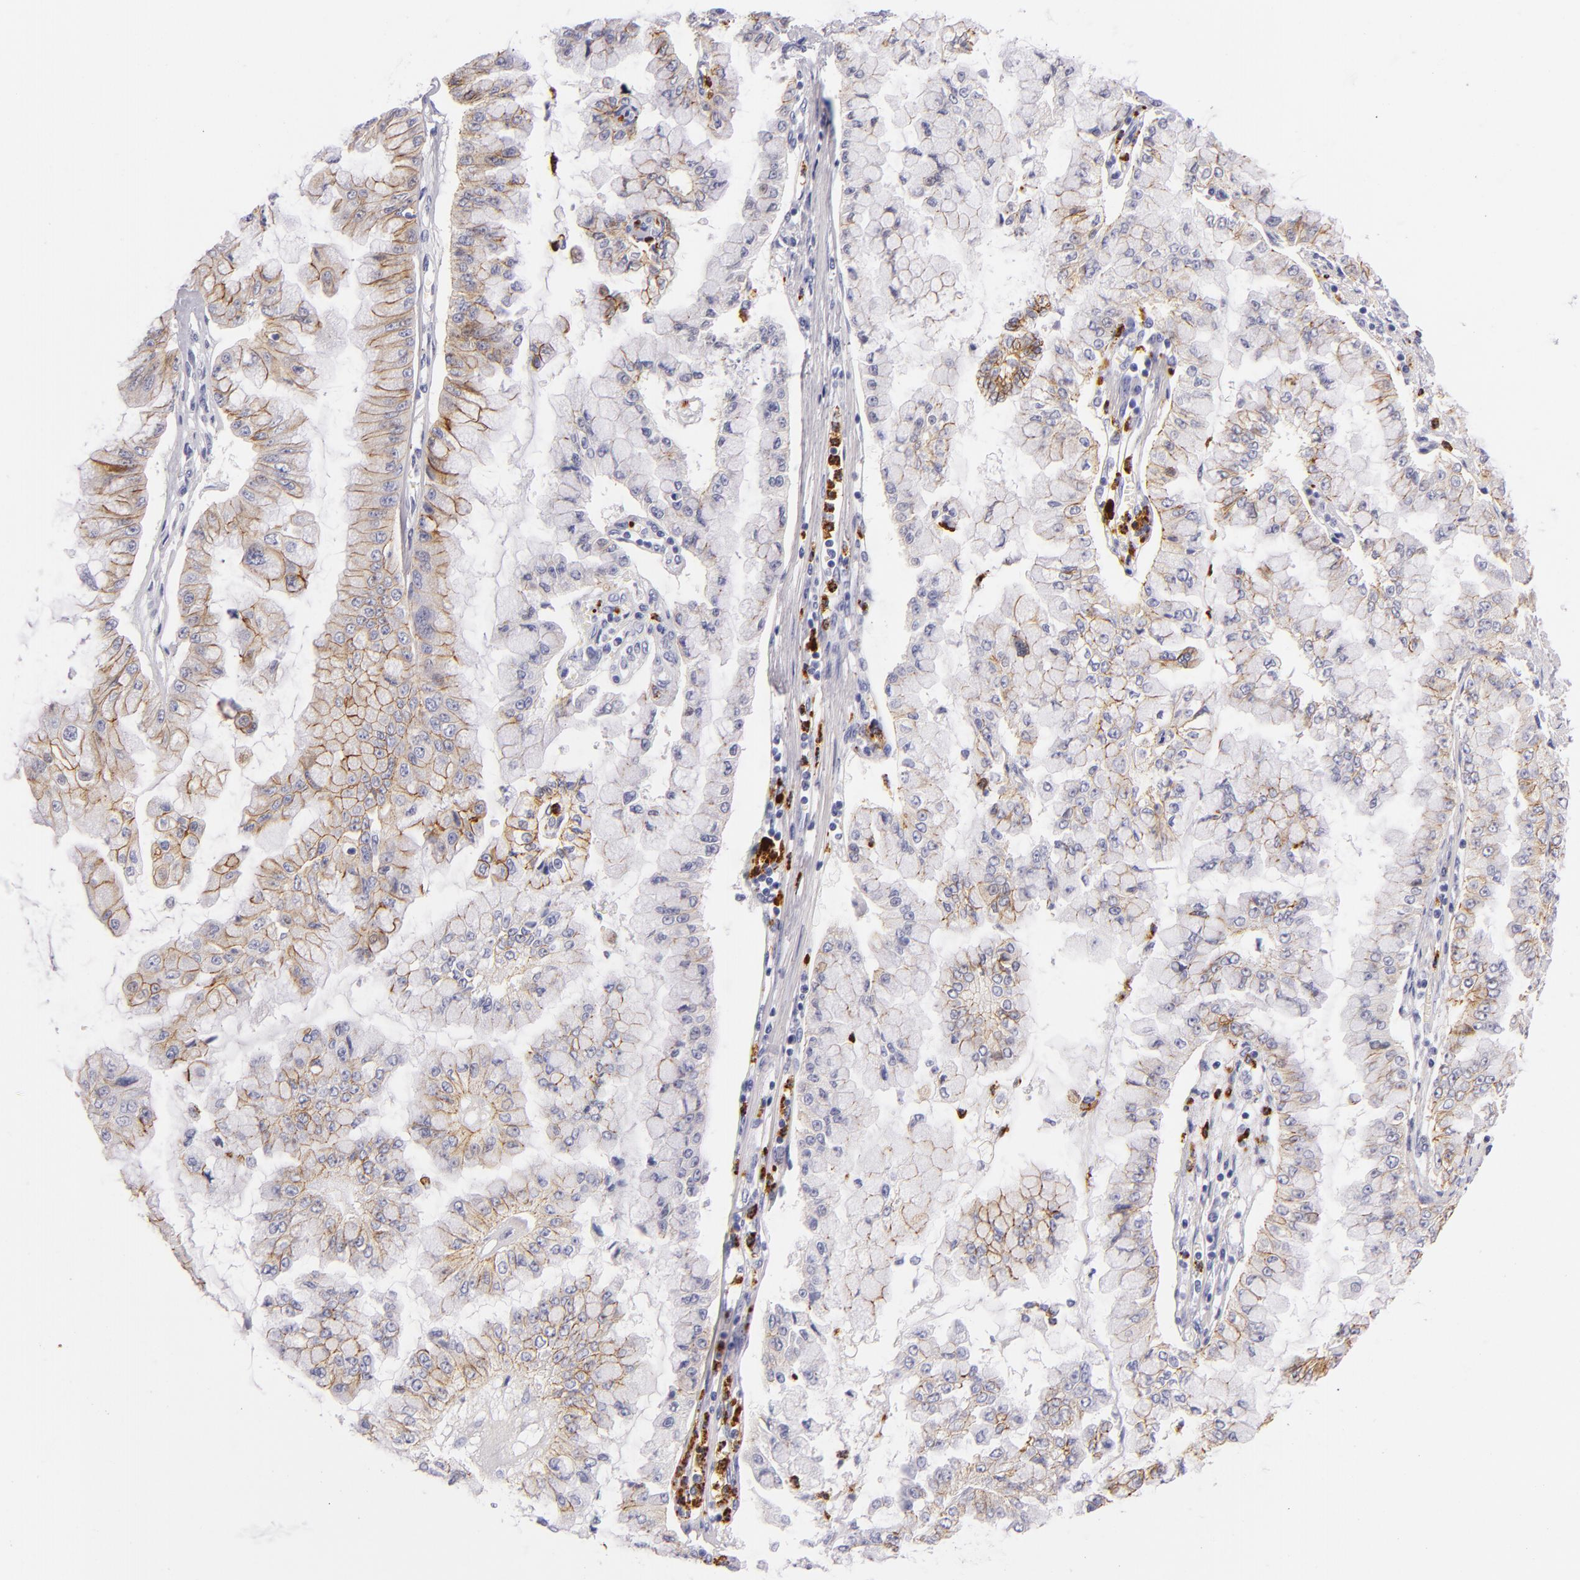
{"staining": {"intensity": "moderate", "quantity": "25%-75%", "location": "cytoplasmic/membranous"}, "tissue": "liver cancer", "cell_type": "Tumor cells", "image_type": "cancer", "snomed": [{"axis": "morphology", "description": "Cholangiocarcinoma"}, {"axis": "topography", "description": "Liver"}], "caption": "Human liver cholangiocarcinoma stained with a protein marker displays moderate staining in tumor cells.", "gene": "CDH3", "patient": {"sex": "female", "age": 79}}